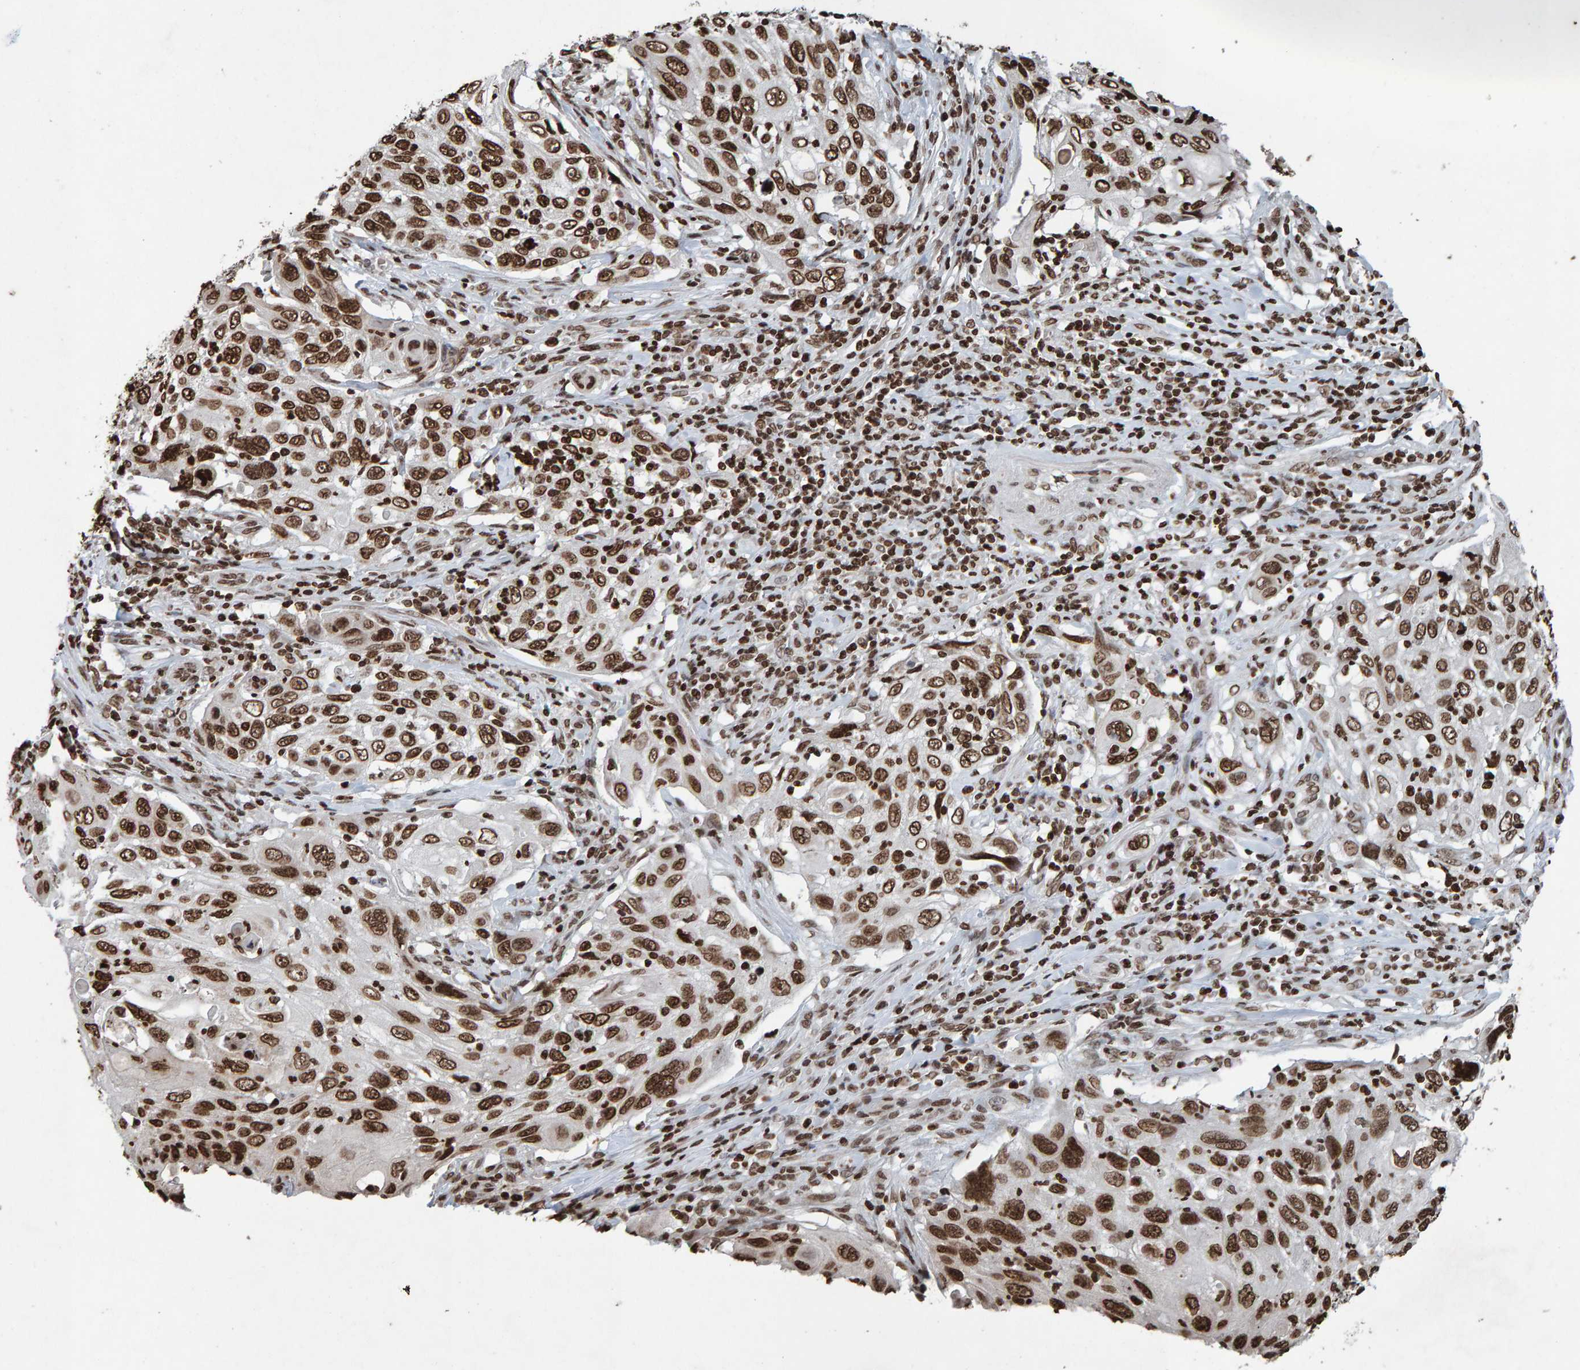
{"staining": {"intensity": "strong", "quantity": ">75%", "location": "nuclear"}, "tissue": "cervical cancer", "cell_type": "Tumor cells", "image_type": "cancer", "snomed": [{"axis": "morphology", "description": "Squamous cell carcinoma, NOS"}, {"axis": "topography", "description": "Cervix"}], "caption": "Tumor cells display high levels of strong nuclear positivity in approximately >75% of cells in human squamous cell carcinoma (cervical).", "gene": "H2AZ1", "patient": {"sex": "female", "age": 70}}